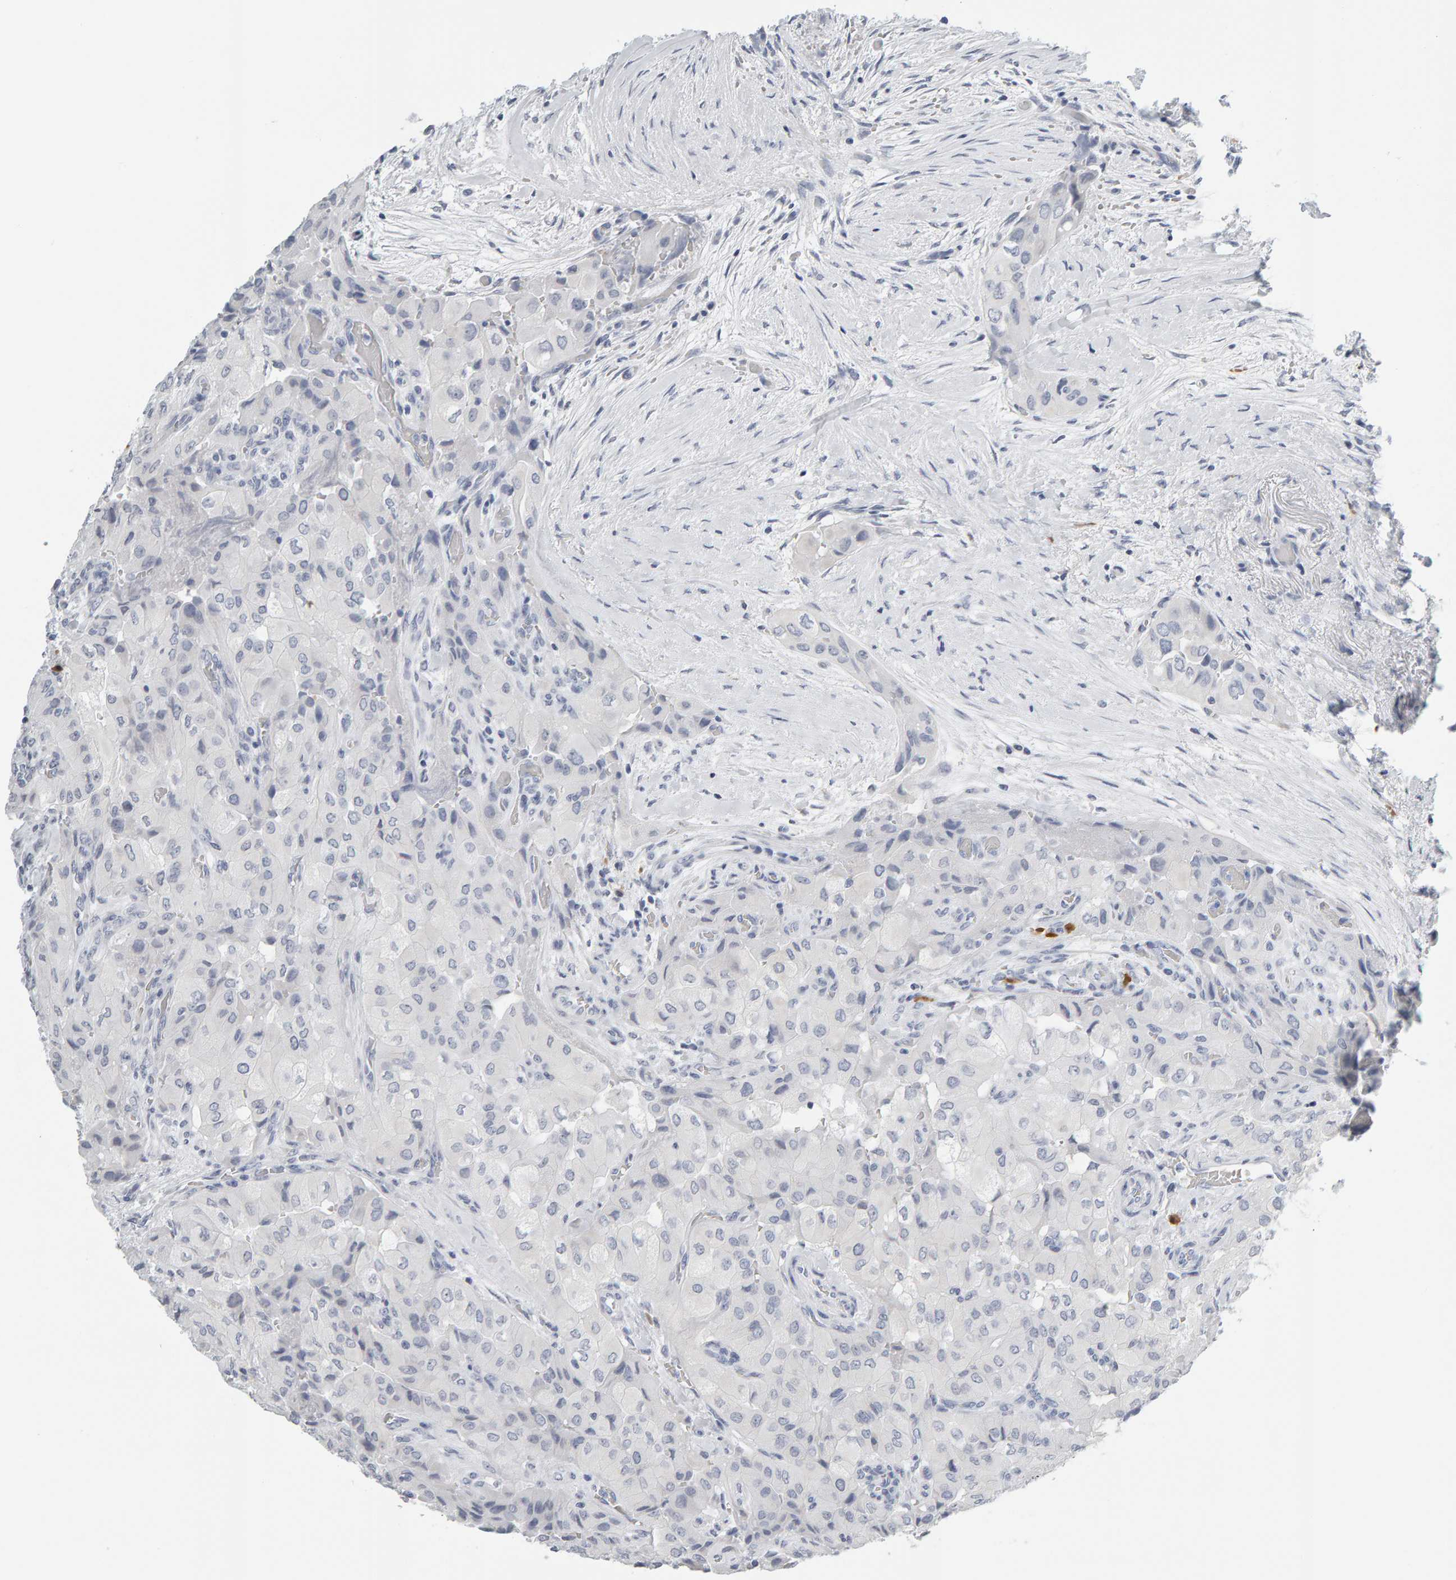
{"staining": {"intensity": "negative", "quantity": "none", "location": "none"}, "tissue": "thyroid cancer", "cell_type": "Tumor cells", "image_type": "cancer", "snomed": [{"axis": "morphology", "description": "Papillary adenocarcinoma, NOS"}, {"axis": "topography", "description": "Thyroid gland"}], "caption": "Immunohistochemistry micrograph of papillary adenocarcinoma (thyroid) stained for a protein (brown), which reveals no staining in tumor cells.", "gene": "CTH", "patient": {"sex": "female", "age": 59}}